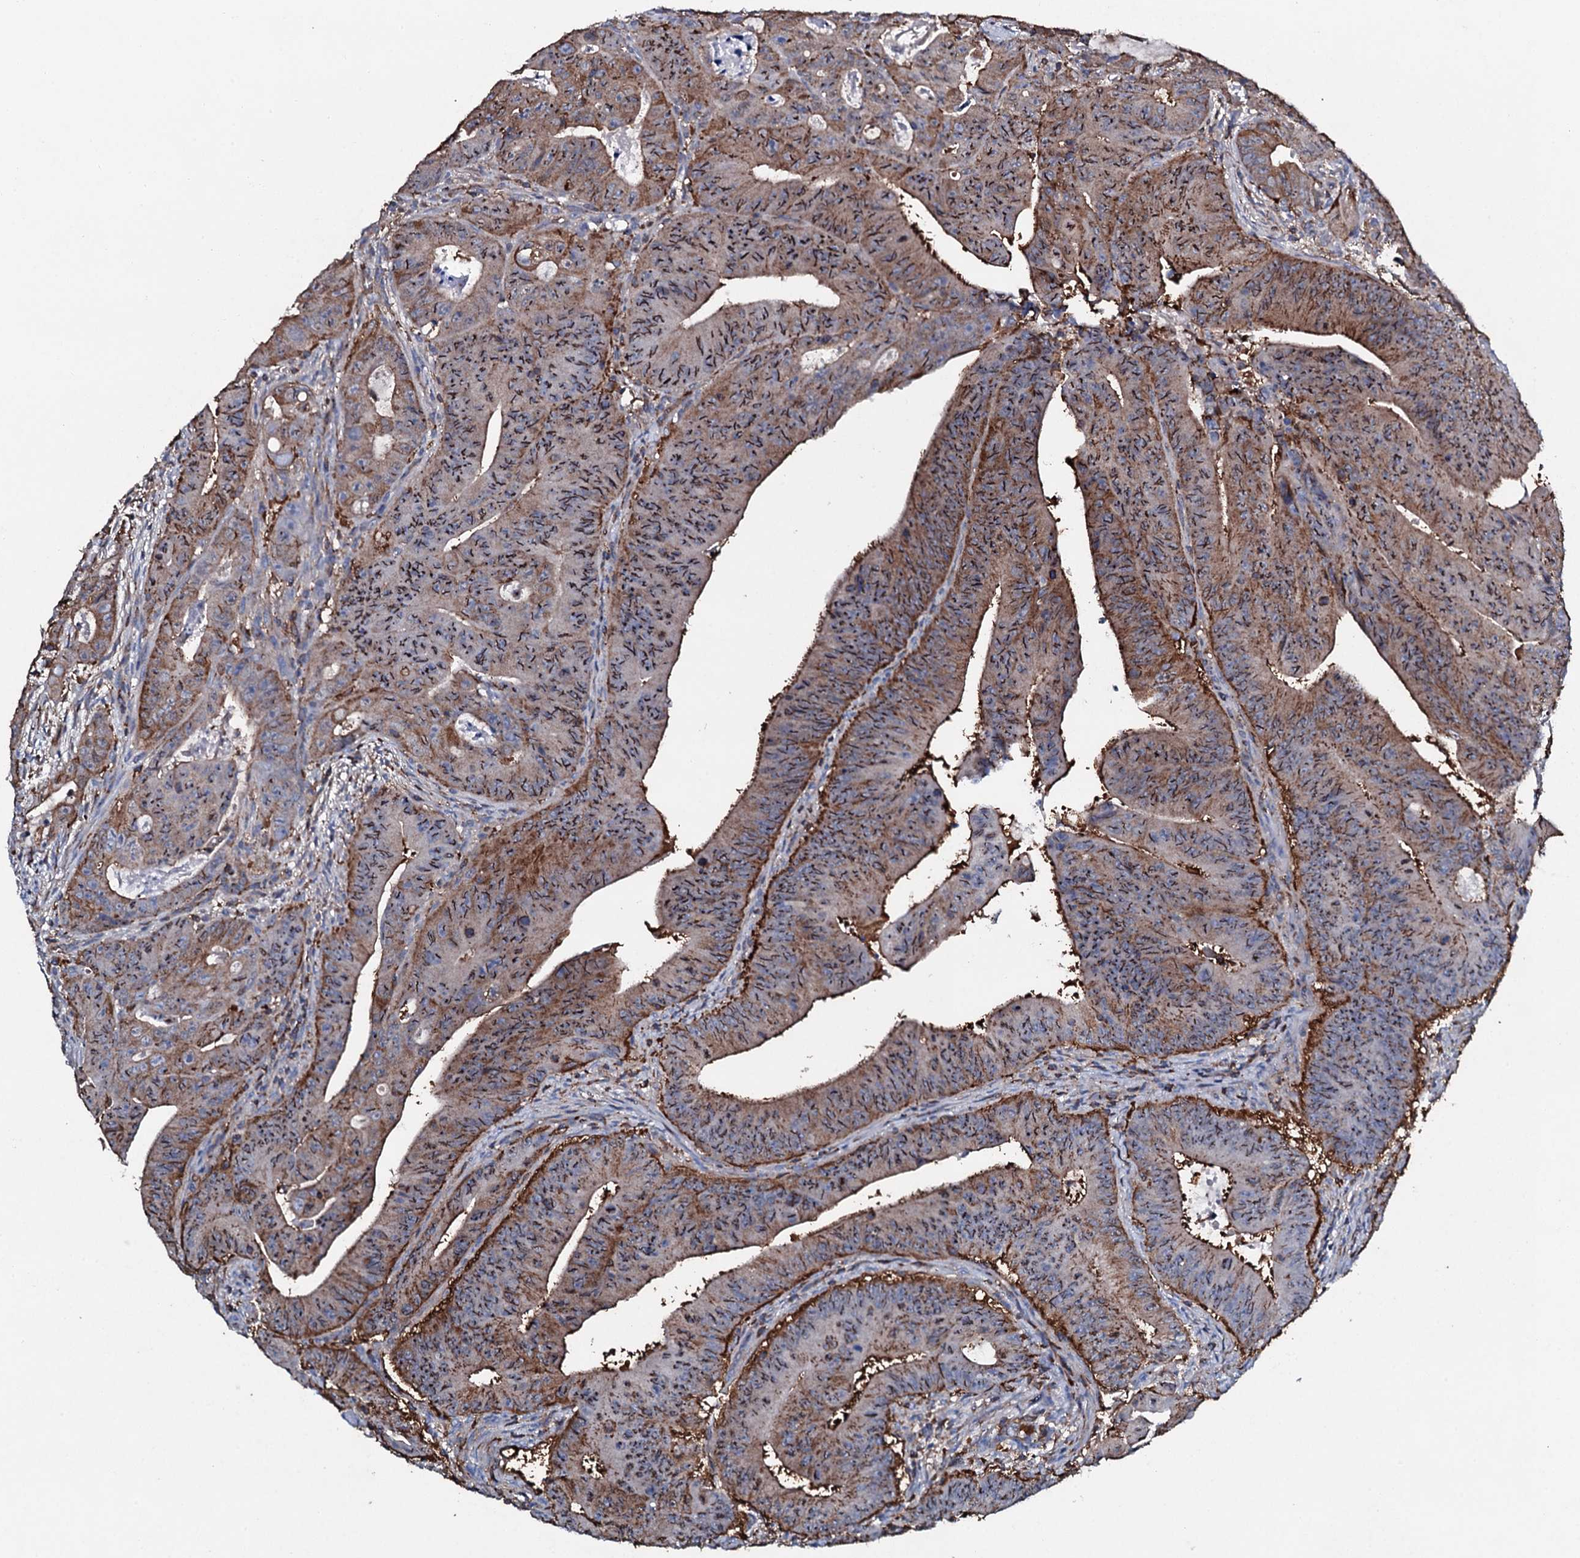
{"staining": {"intensity": "moderate", "quantity": ">75%", "location": "cytoplasmic/membranous,nuclear"}, "tissue": "colorectal cancer", "cell_type": "Tumor cells", "image_type": "cancer", "snomed": [{"axis": "morphology", "description": "Adenocarcinoma, NOS"}, {"axis": "topography", "description": "Rectum"}], "caption": "About >75% of tumor cells in adenocarcinoma (colorectal) show moderate cytoplasmic/membranous and nuclear protein expression as visualized by brown immunohistochemical staining.", "gene": "MS4A4E", "patient": {"sex": "female", "age": 75}}